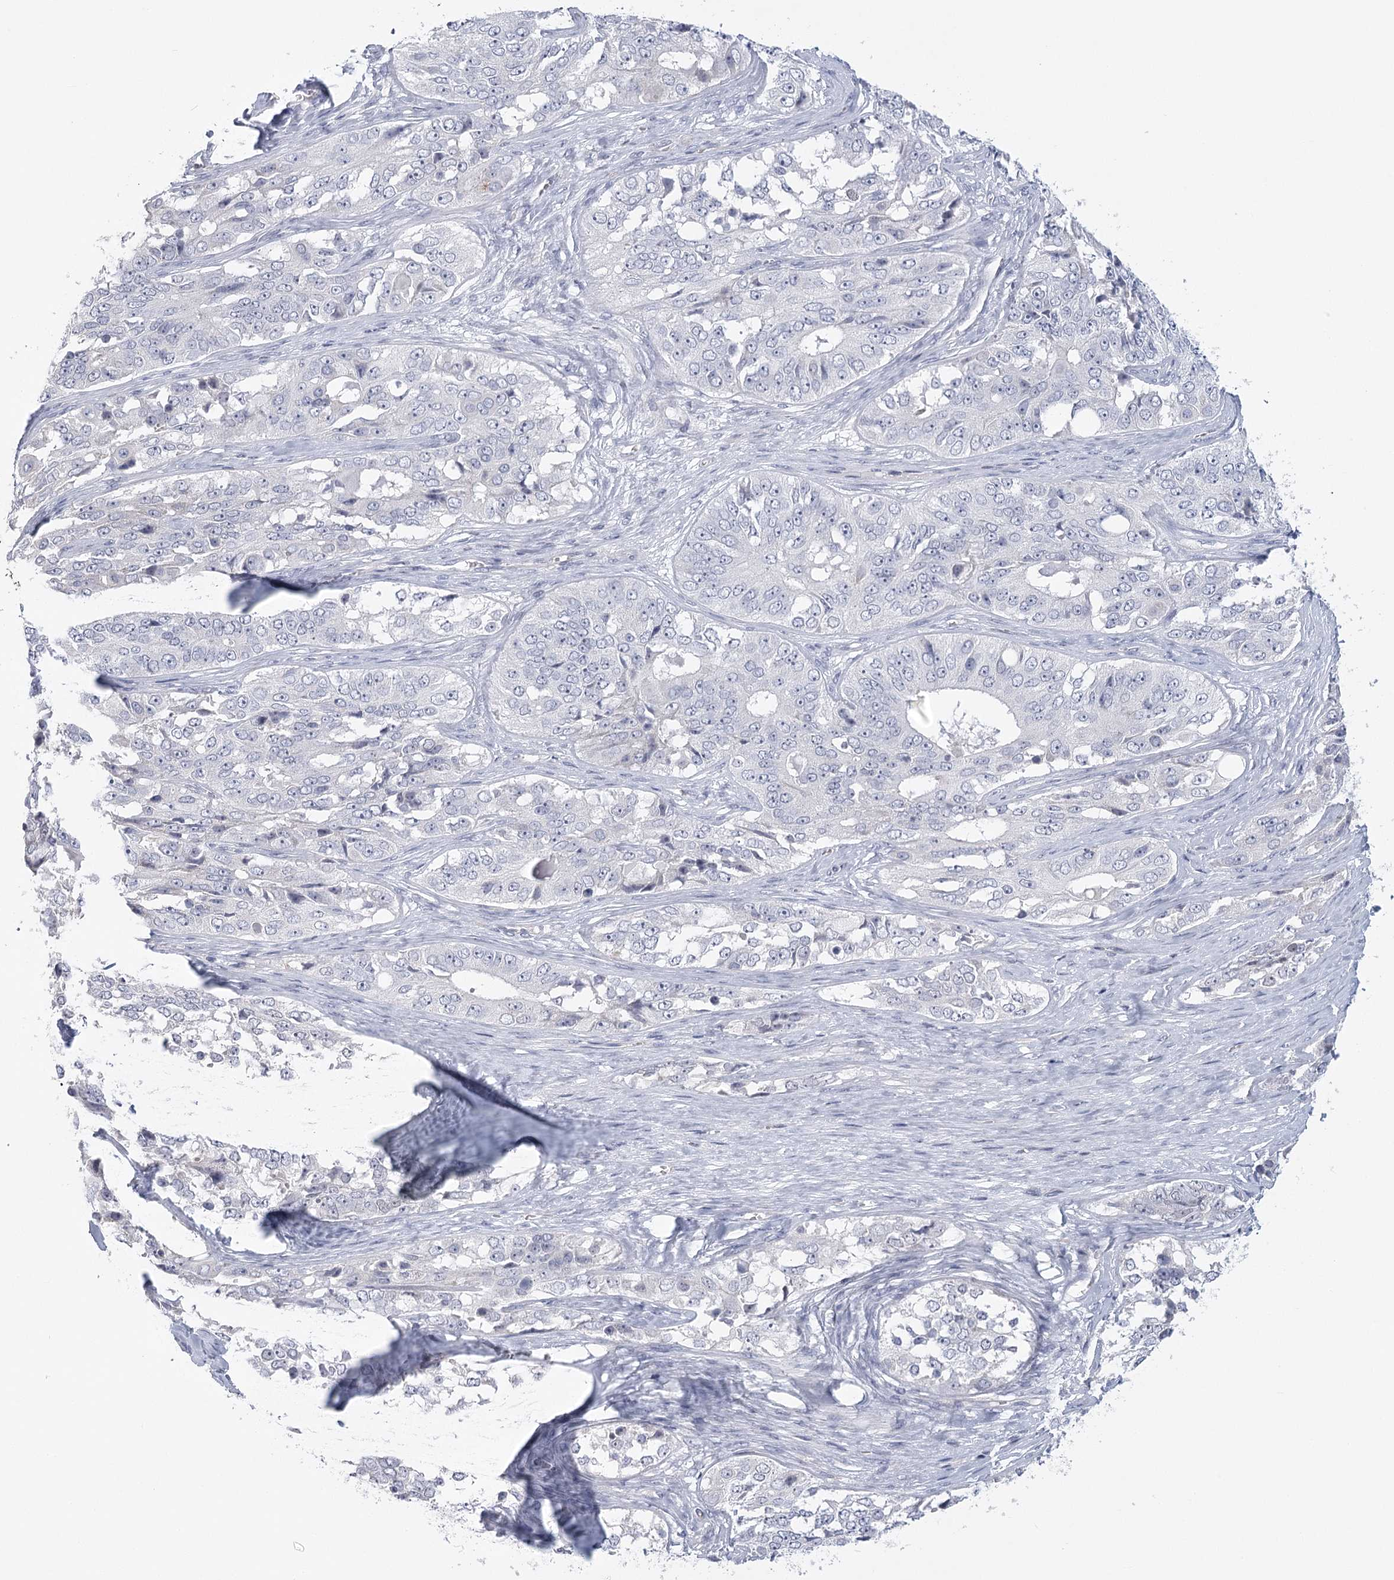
{"staining": {"intensity": "negative", "quantity": "none", "location": "none"}, "tissue": "ovarian cancer", "cell_type": "Tumor cells", "image_type": "cancer", "snomed": [{"axis": "morphology", "description": "Carcinoma, endometroid"}, {"axis": "topography", "description": "Ovary"}], "caption": "The immunohistochemistry image has no significant staining in tumor cells of ovarian cancer tissue.", "gene": "FAM76B", "patient": {"sex": "female", "age": 51}}